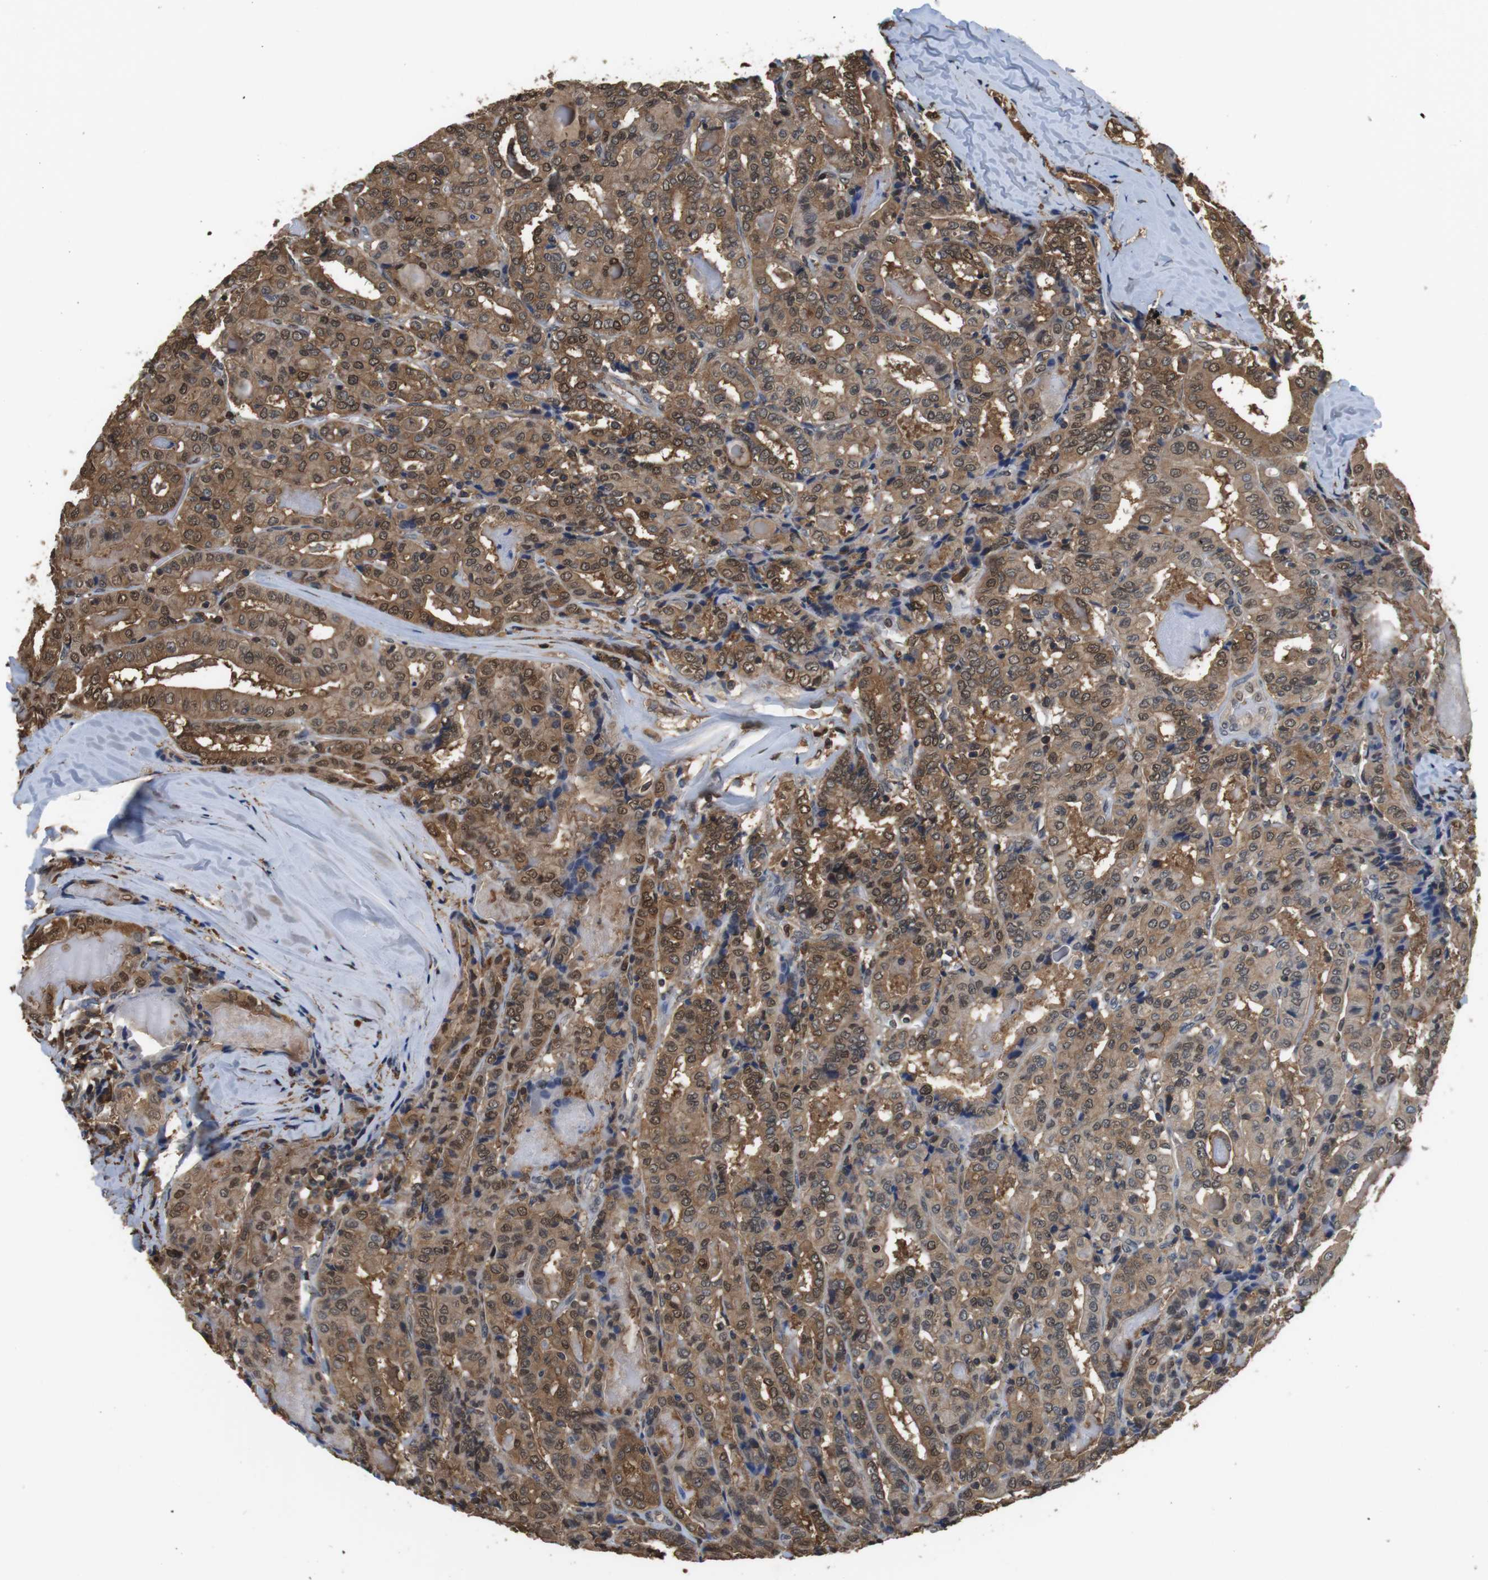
{"staining": {"intensity": "moderate", "quantity": ">75%", "location": "cytoplasmic/membranous,nuclear"}, "tissue": "thyroid cancer", "cell_type": "Tumor cells", "image_type": "cancer", "snomed": [{"axis": "morphology", "description": "Papillary adenocarcinoma, NOS"}, {"axis": "topography", "description": "Thyroid gland"}], "caption": "Tumor cells display medium levels of moderate cytoplasmic/membranous and nuclear staining in about >75% of cells in thyroid cancer.", "gene": "LDHA", "patient": {"sex": "female", "age": 42}}